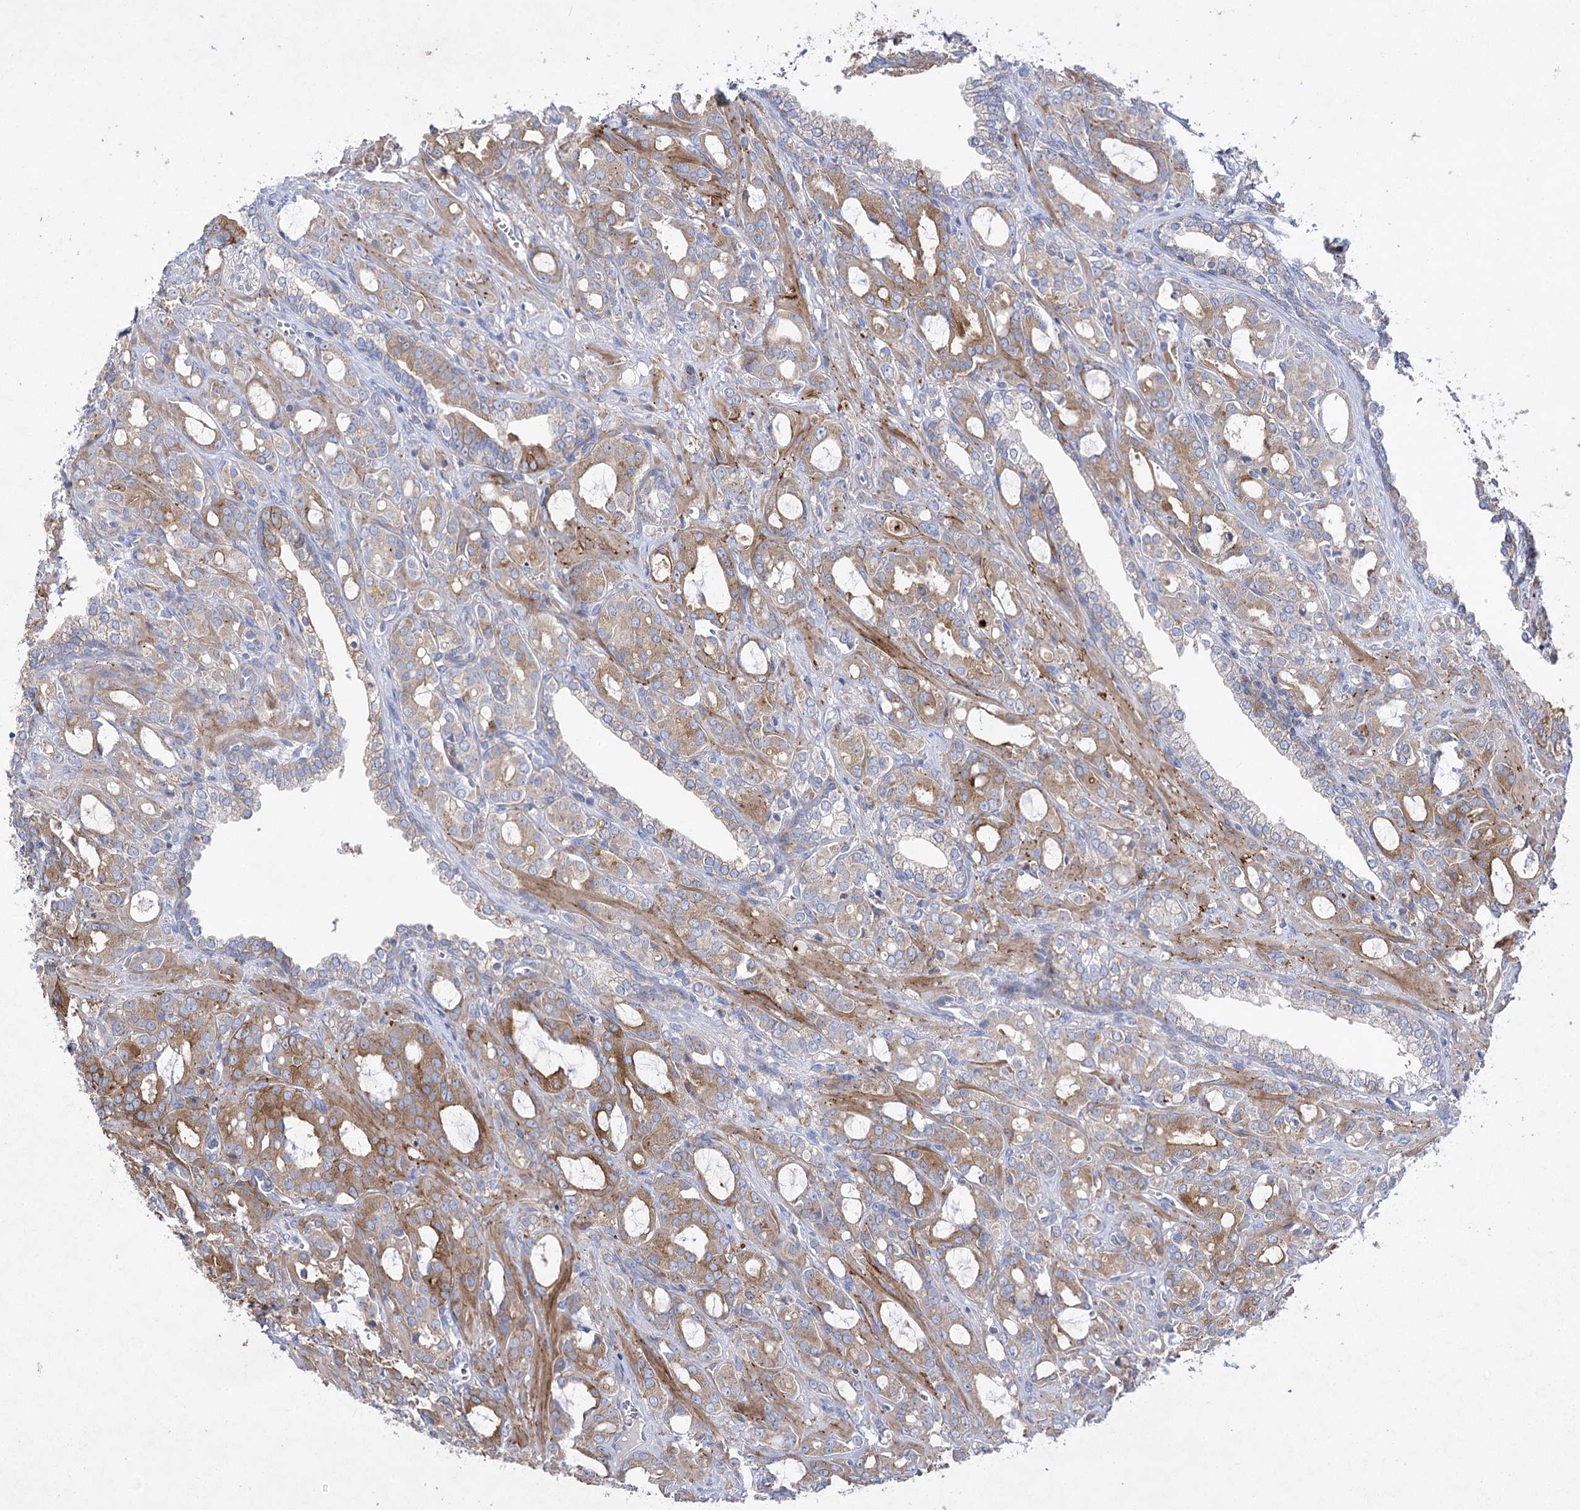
{"staining": {"intensity": "moderate", "quantity": ">75%", "location": "cytoplasmic/membranous"}, "tissue": "prostate cancer", "cell_type": "Tumor cells", "image_type": "cancer", "snomed": [{"axis": "morphology", "description": "Adenocarcinoma, High grade"}, {"axis": "topography", "description": "Prostate"}], "caption": "This photomicrograph displays immunohistochemistry staining of prostate adenocarcinoma (high-grade), with medium moderate cytoplasmic/membranous expression in approximately >75% of tumor cells.", "gene": "COX15", "patient": {"sex": "male", "age": 72}}